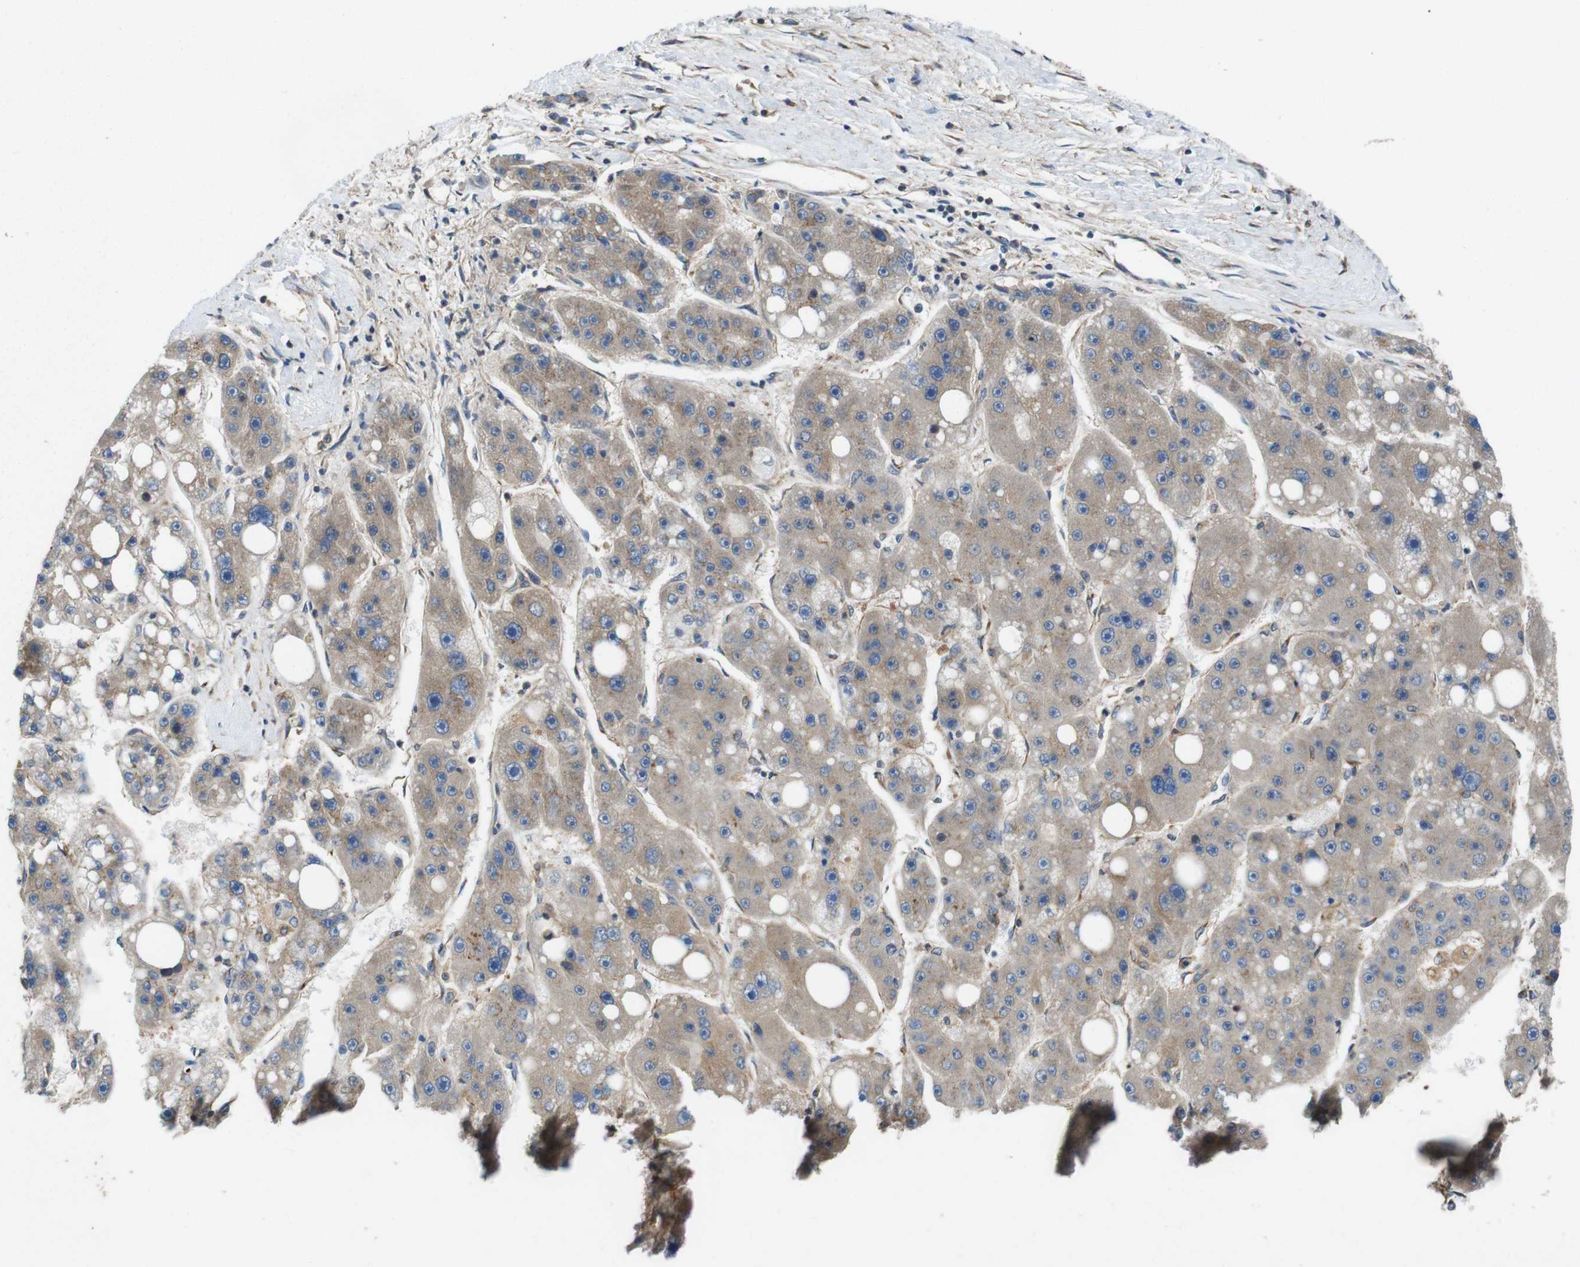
{"staining": {"intensity": "weak", "quantity": ">75%", "location": "cytoplasmic/membranous"}, "tissue": "liver cancer", "cell_type": "Tumor cells", "image_type": "cancer", "snomed": [{"axis": "morphology", "description": "Carcinoma, Hepatocellular, NOS"}, {"axis": "topography", "description": "Liver"}], "caption": "High-power microscopy captured an immunohistochemistry image of liver cancer (hepatocellular carcinoma), revealing weak cytoplasmic/membranous staining in approximately >75% of tumor cells. The staining was performed using DAB to visualize the protein expression in brown, while the nuclei were stained in blue with hematoxylin (Magnification: 20x).", "gene": "DCTN1", "patient": {"sex": "female", "age": 61}}